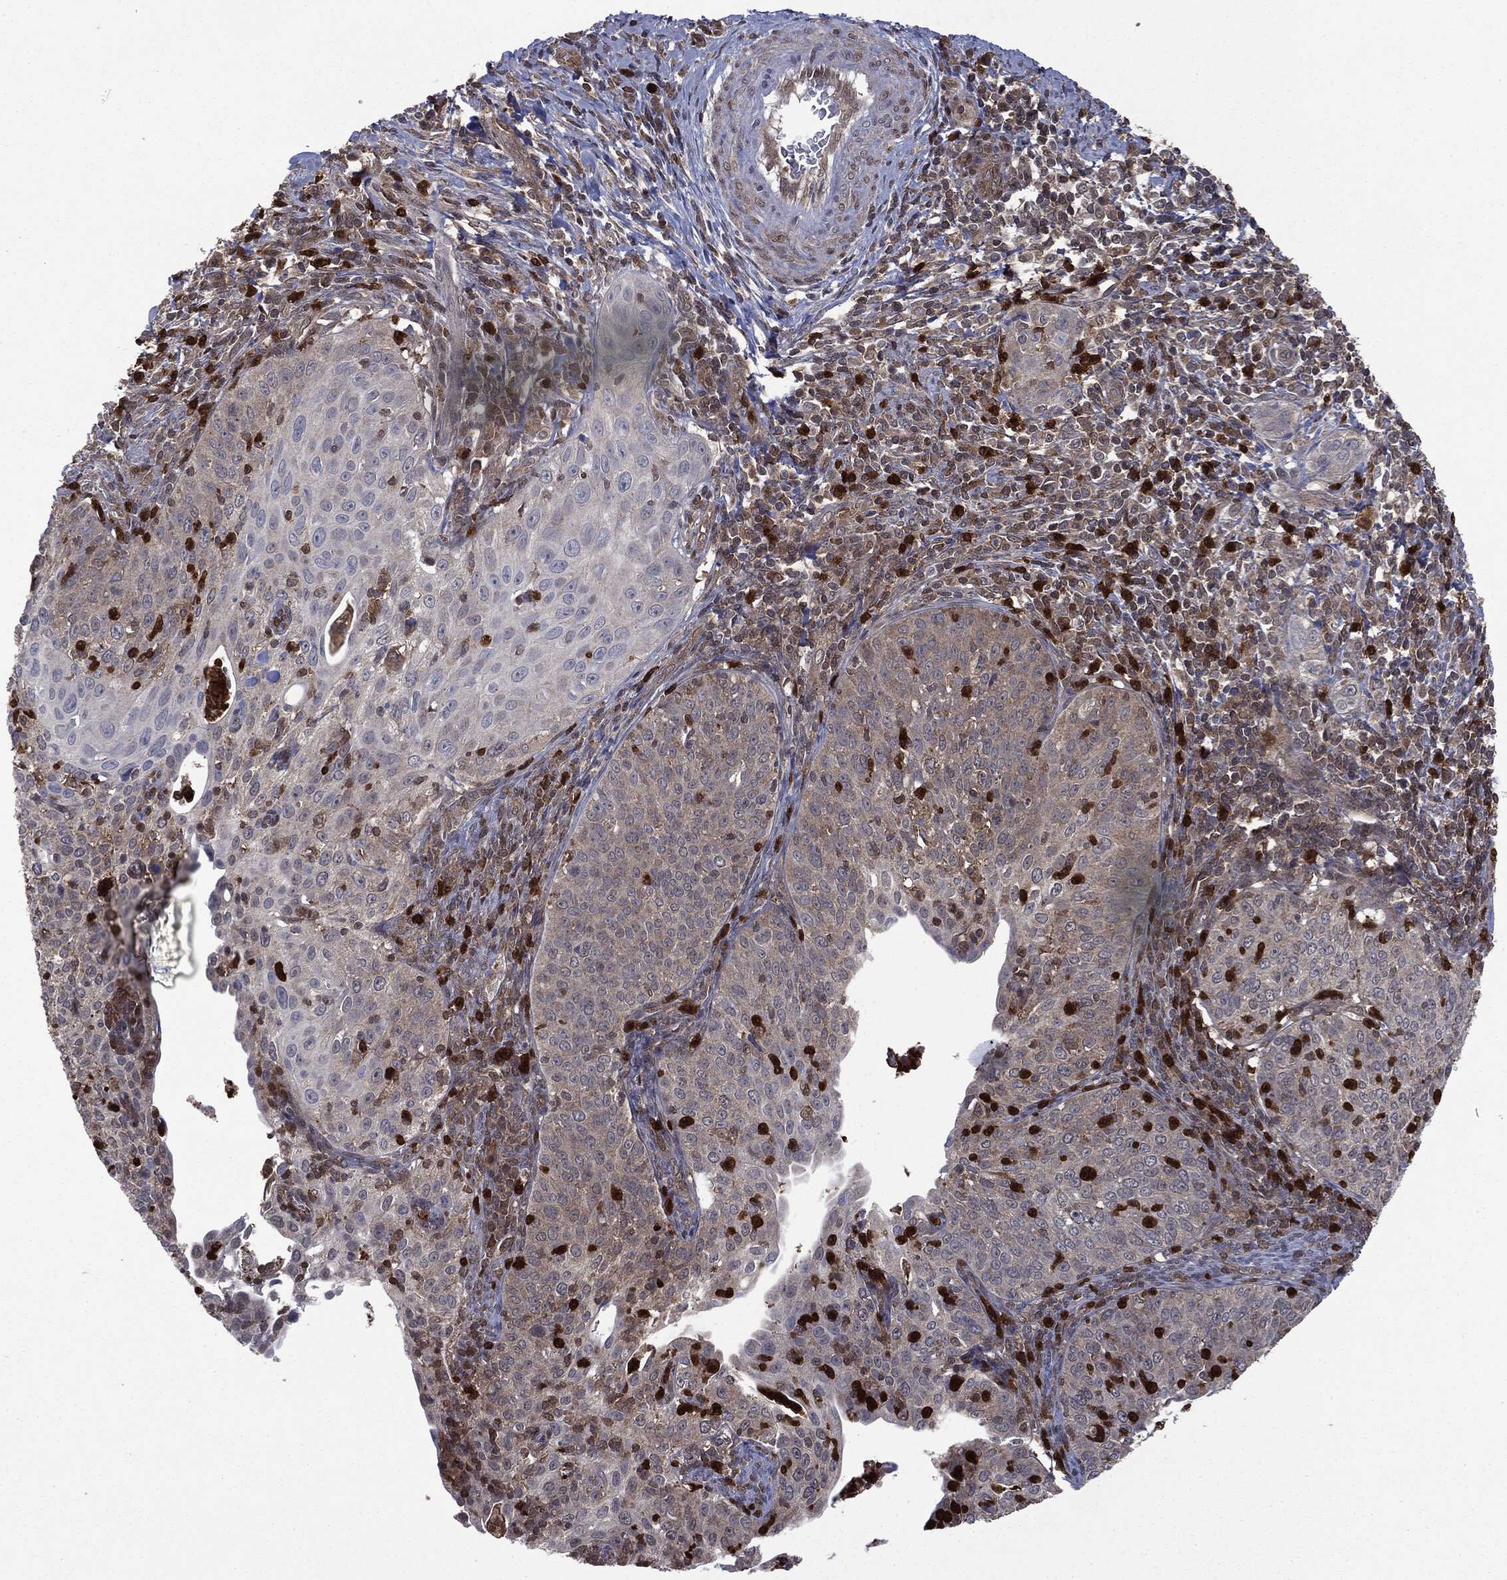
{"staining": {"intensity": "negative", "quantity": "none", "location": "none"}, "tissue": "cervical cancer", "cell_type": "Tumor cells", "image_type": "cancer", "snomed": [{"axis": "morphology", "description": "Squamous cell carcinoma, NOS"}, {"axis": "topography", "description": "Cervix"}], "caption": "IHC of human squamous cell carcinoma (cervical) exhibits no staining in tumor cells. (IHC, brightfield microscopy, high magnification).", "gene": "GPI", "patient": {"sex": "female", "age": 30}}